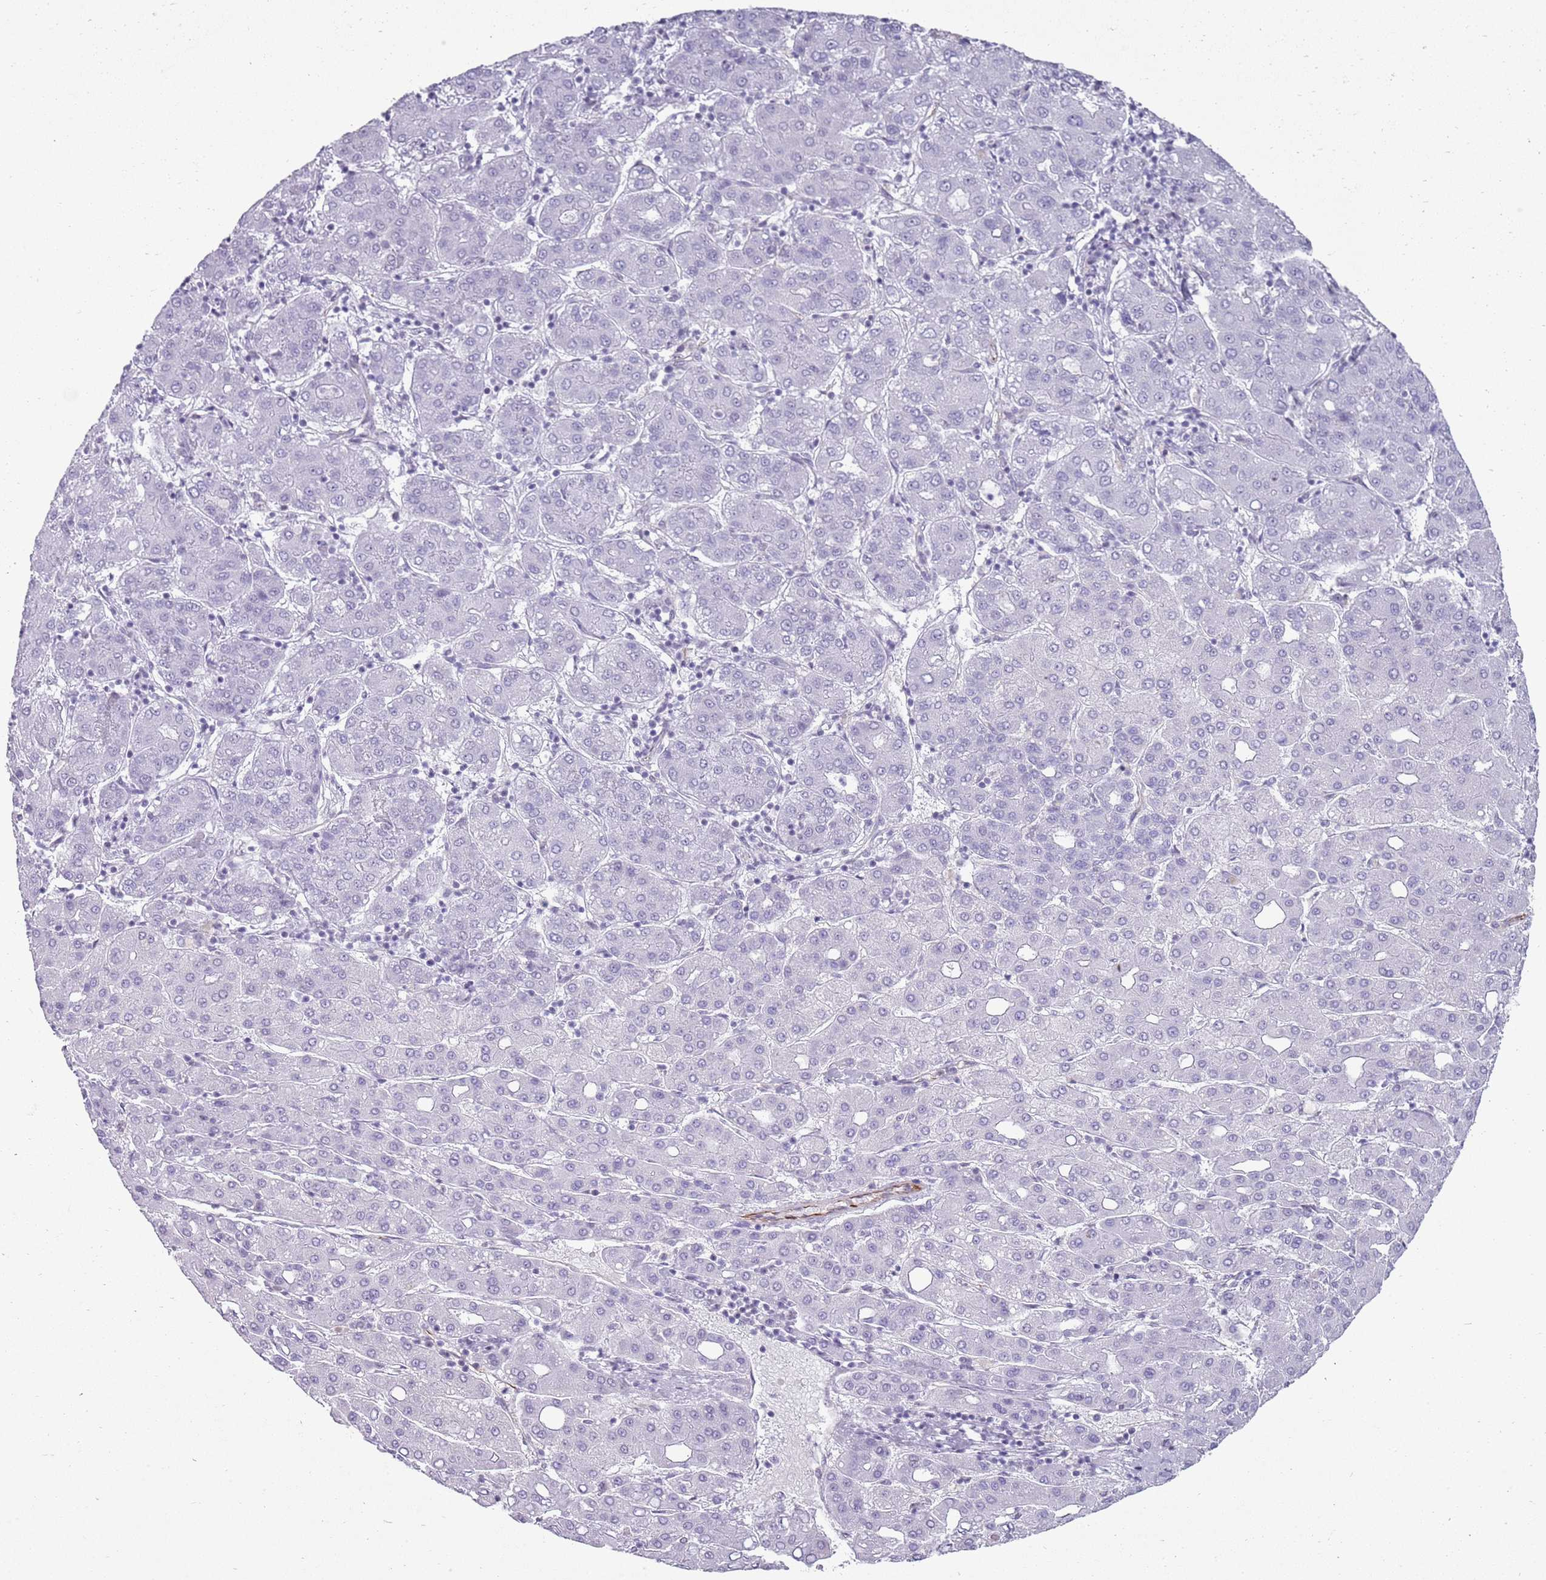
{"staining": {"intensity": "negative", "quantity": "none", "location": "none"}, "tissue": "liver cancer", "cell_type": "Tumor cells", "image_type": "cancer", "snomed": [{"axis": "morphology", "description": "Carcinoma, Hepatocellular, NOS"}, {"axis": "topography", "description": "Liver"}], "caption": "Image shows no significant protein staining in tumor cells of hepatocellular carcinoma (liver). Nuclei are stained in blue.", "gene": "NBPF3", "patient": {"sex": "male", "age": 65}}